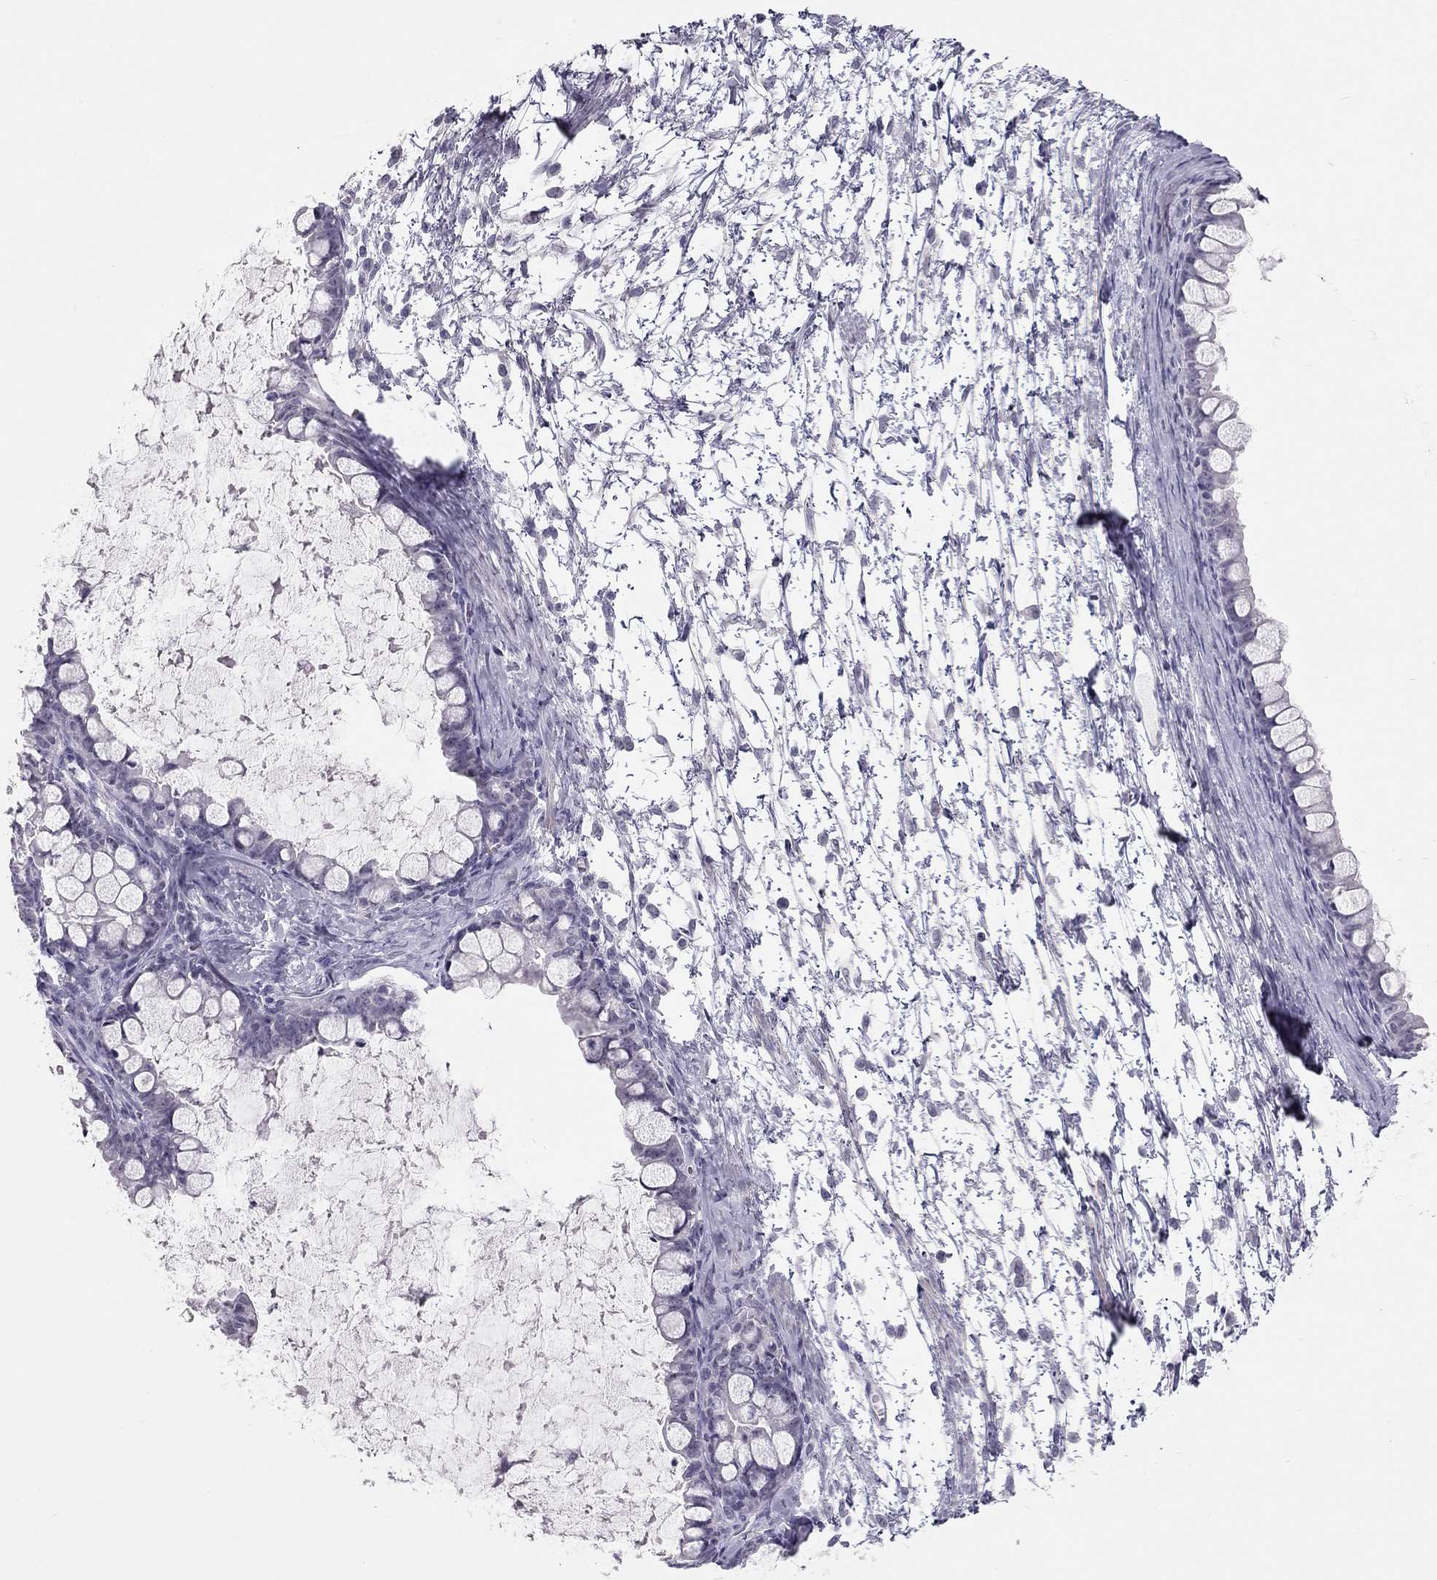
{"staining": {"intensity": "negative", "quantity": "none", "location": "none"}, "tissue": "ovarian cancer", "cell_type": "Tumor cells", "image_type": "cancer", "snomed": [{"axis": "morphology", "description": "Cystadenocarcinoma, mucinous, NOS"}, {"axis": "topography", "description": "Ovary"}], "caption": "The photomicrograph reveals no staining of tumor cells in mucinous cystadenocarcinoma (ovarian).", "gene": "SPATA12", "patient": {"sex": "female", "age": 63}}